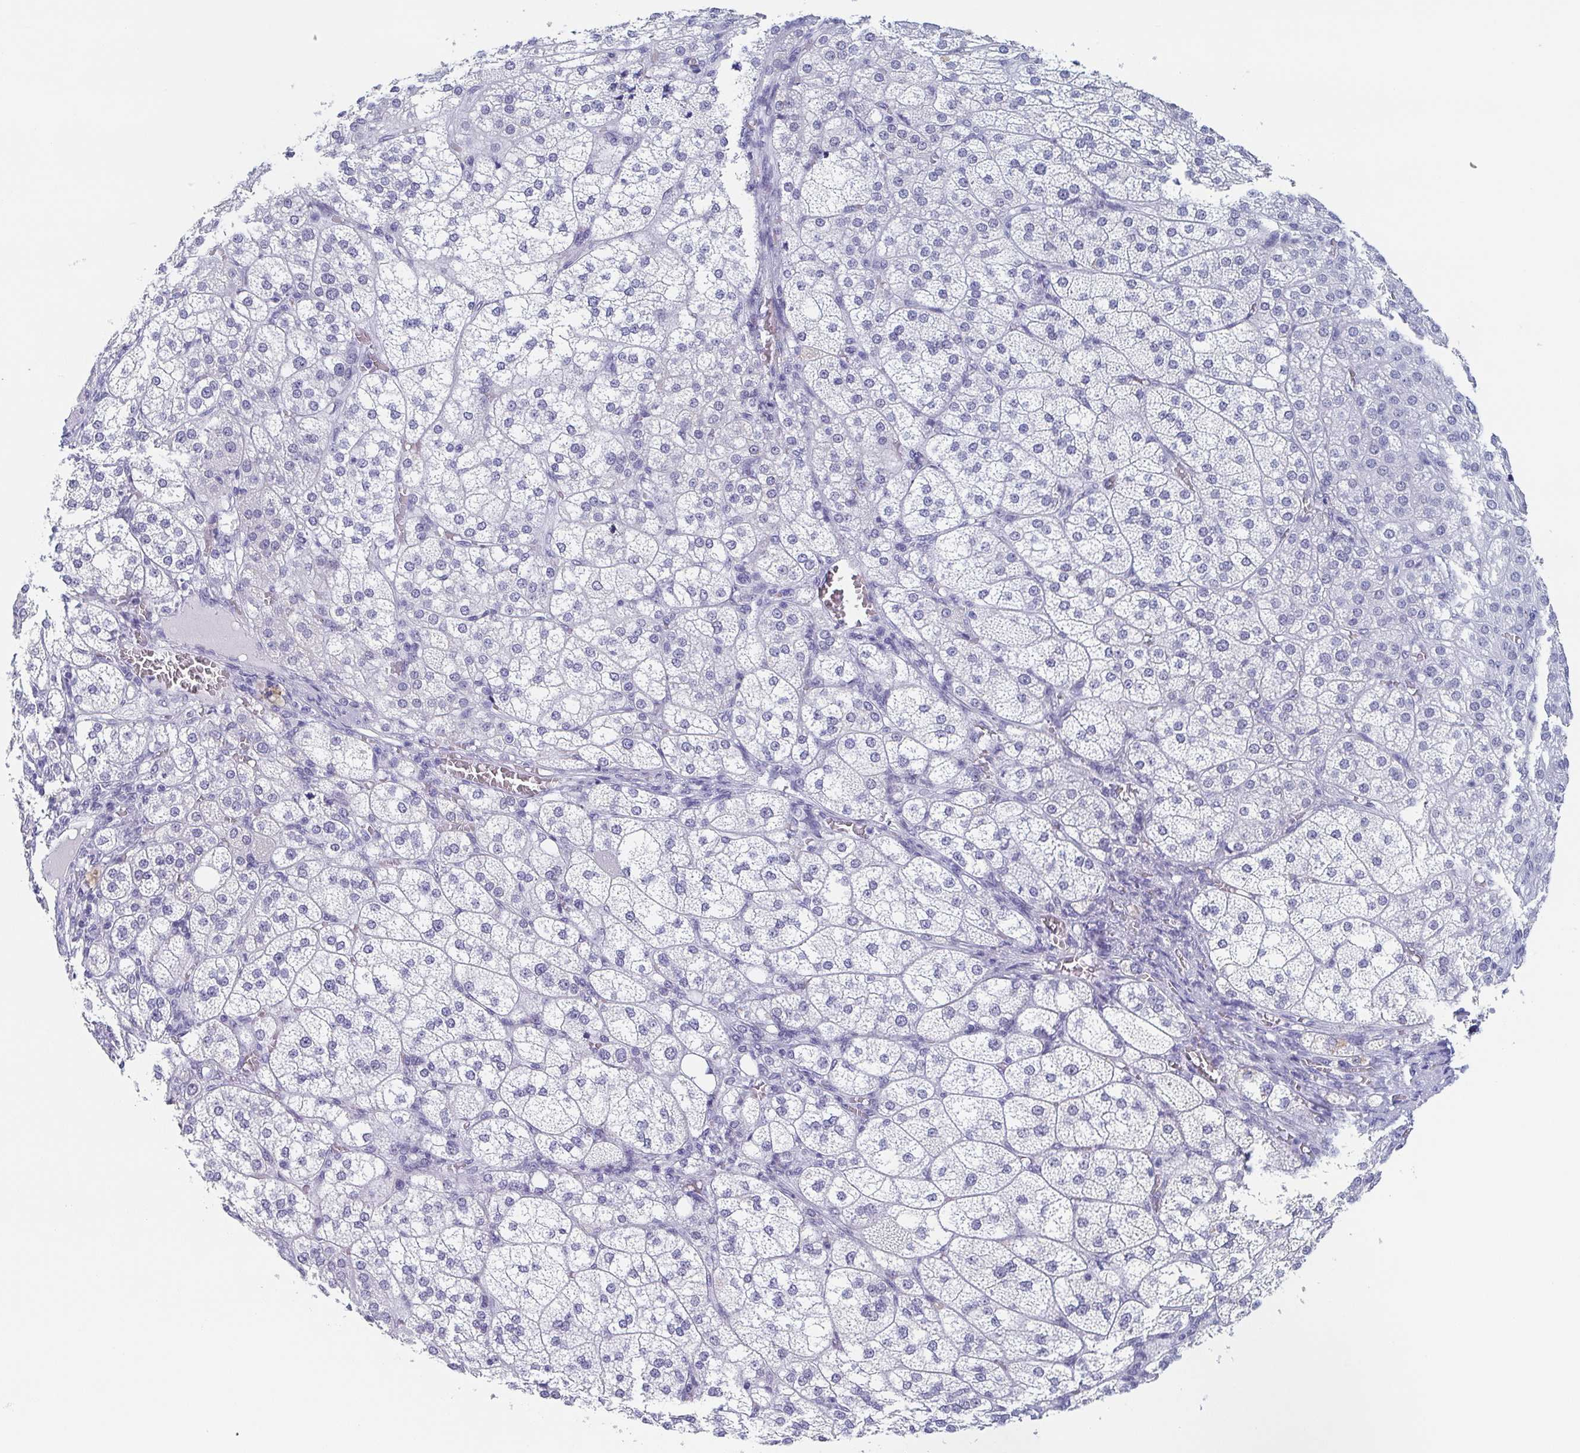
{"staining": {"intensity": "negative", "quantity": "none", "location": "none"}, "tissue": "adrenal gland", "cell_type": "Glandular cells", "image_type": "normal", "snomed": [{"axis": "morphology", "description": "Normal tissue, NOS"}, {"axis": "topography", "description": "Adrenal gland"}], "caption": "Immunohistochemical staining of benign human adrenal gland shows no significant expression in glandular cells. The staining is performed using DAB brown chromogen with nuclei counter-stained in using hematoxylin.", "gene": "REG4", "patient": {"sex": "female", "age": 60}}